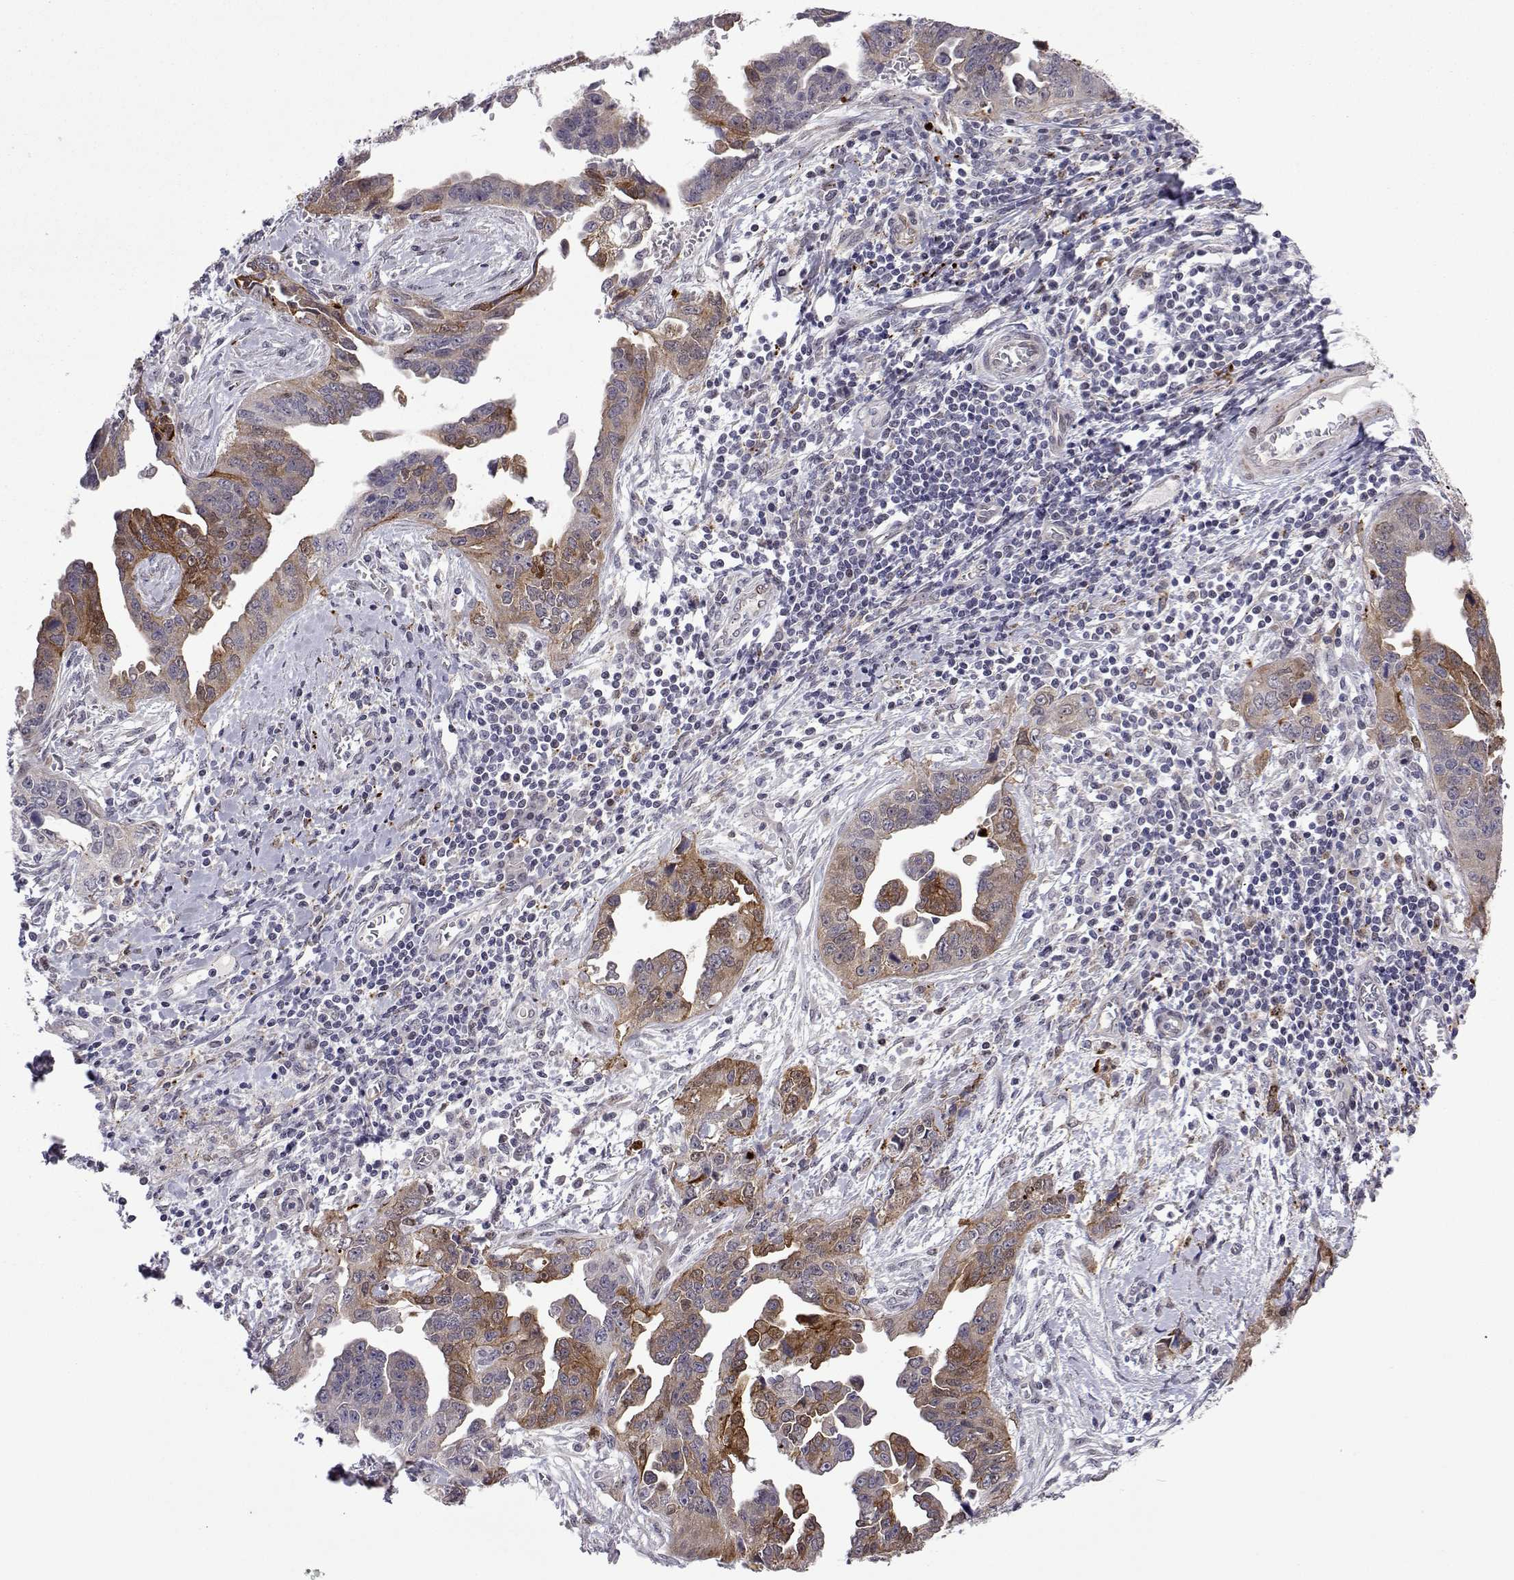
{"staining": {"intensity": "moderate", "quantity": "25%-75%", "location": "cytoplasmic/membranous"}, "tissue": "ovarian cancer", "cell_type": "Tumor cells", "image_type": "cancer", "snomed": [{"axis": "morphology", "description": "Cystadenocarcinoma, serous, NOS"}, {"axis": "topography", "description": "Ovary"}], "caption": "Serous cystadenocarcinoma (ovarian) was stained to show a protein in brown. There is medium levels of moderate cytoplasmic/membranous positivity in about 25%-75% of tumor cells.", "gene": "EFCAB3", "patient": {"sex": "female", "age": 75}}